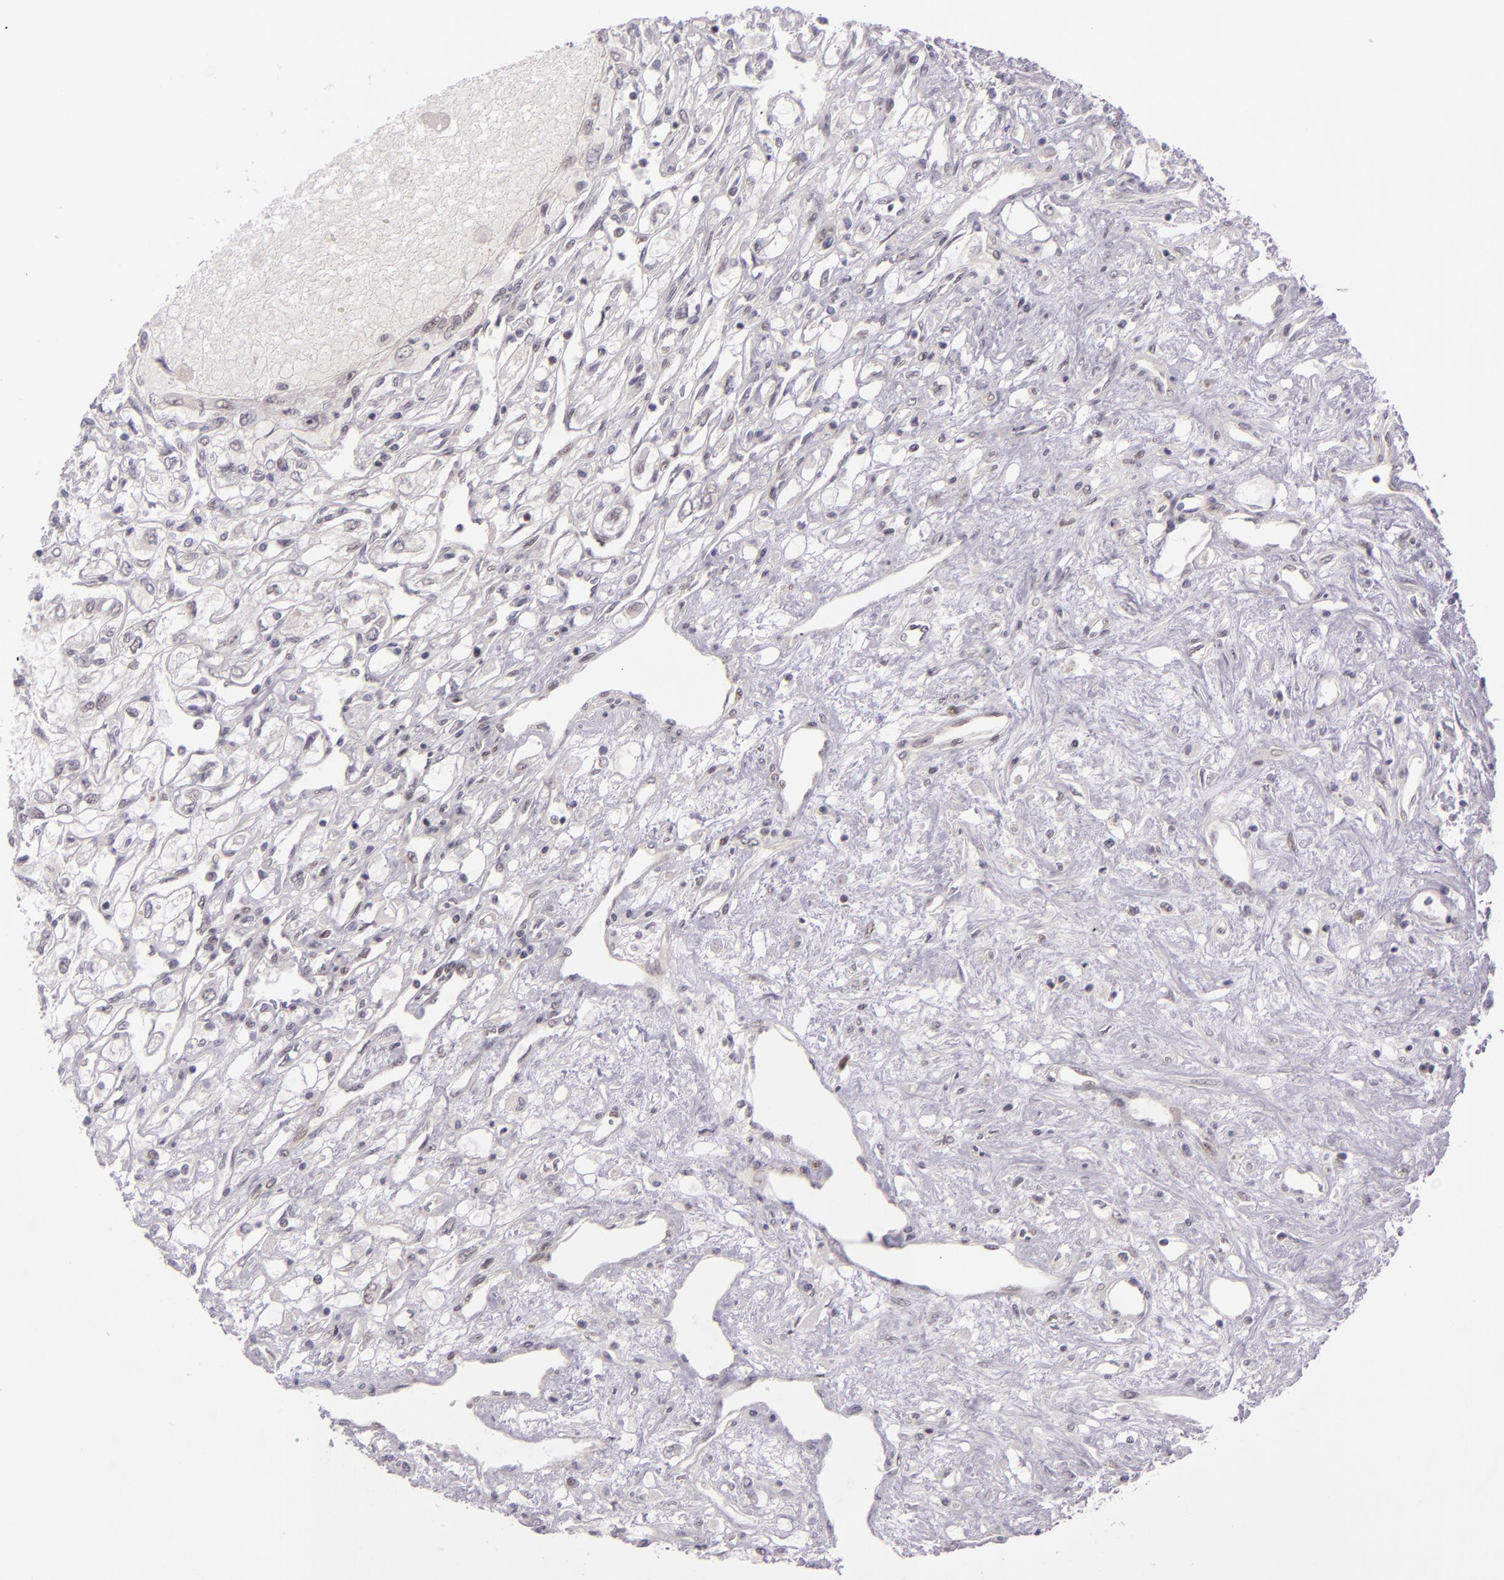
{"staining": {"intensity": "negative", "quantity": "none", "location": "none"}, "tissue": "renal cancer", "cell_type": "Tumor cells", "image_type": "cancer", "snomed": [{"axis": "morphology", "description": "Adenocarcinoma, NOS"}, {"axis": "topography", "description": "Kidney"}], "caption": "Micrograph shows no significant protein staining in tumor cells of renal cancer.", "gene": "BCL3", "patient": {"sex": "male", "age": 57}}